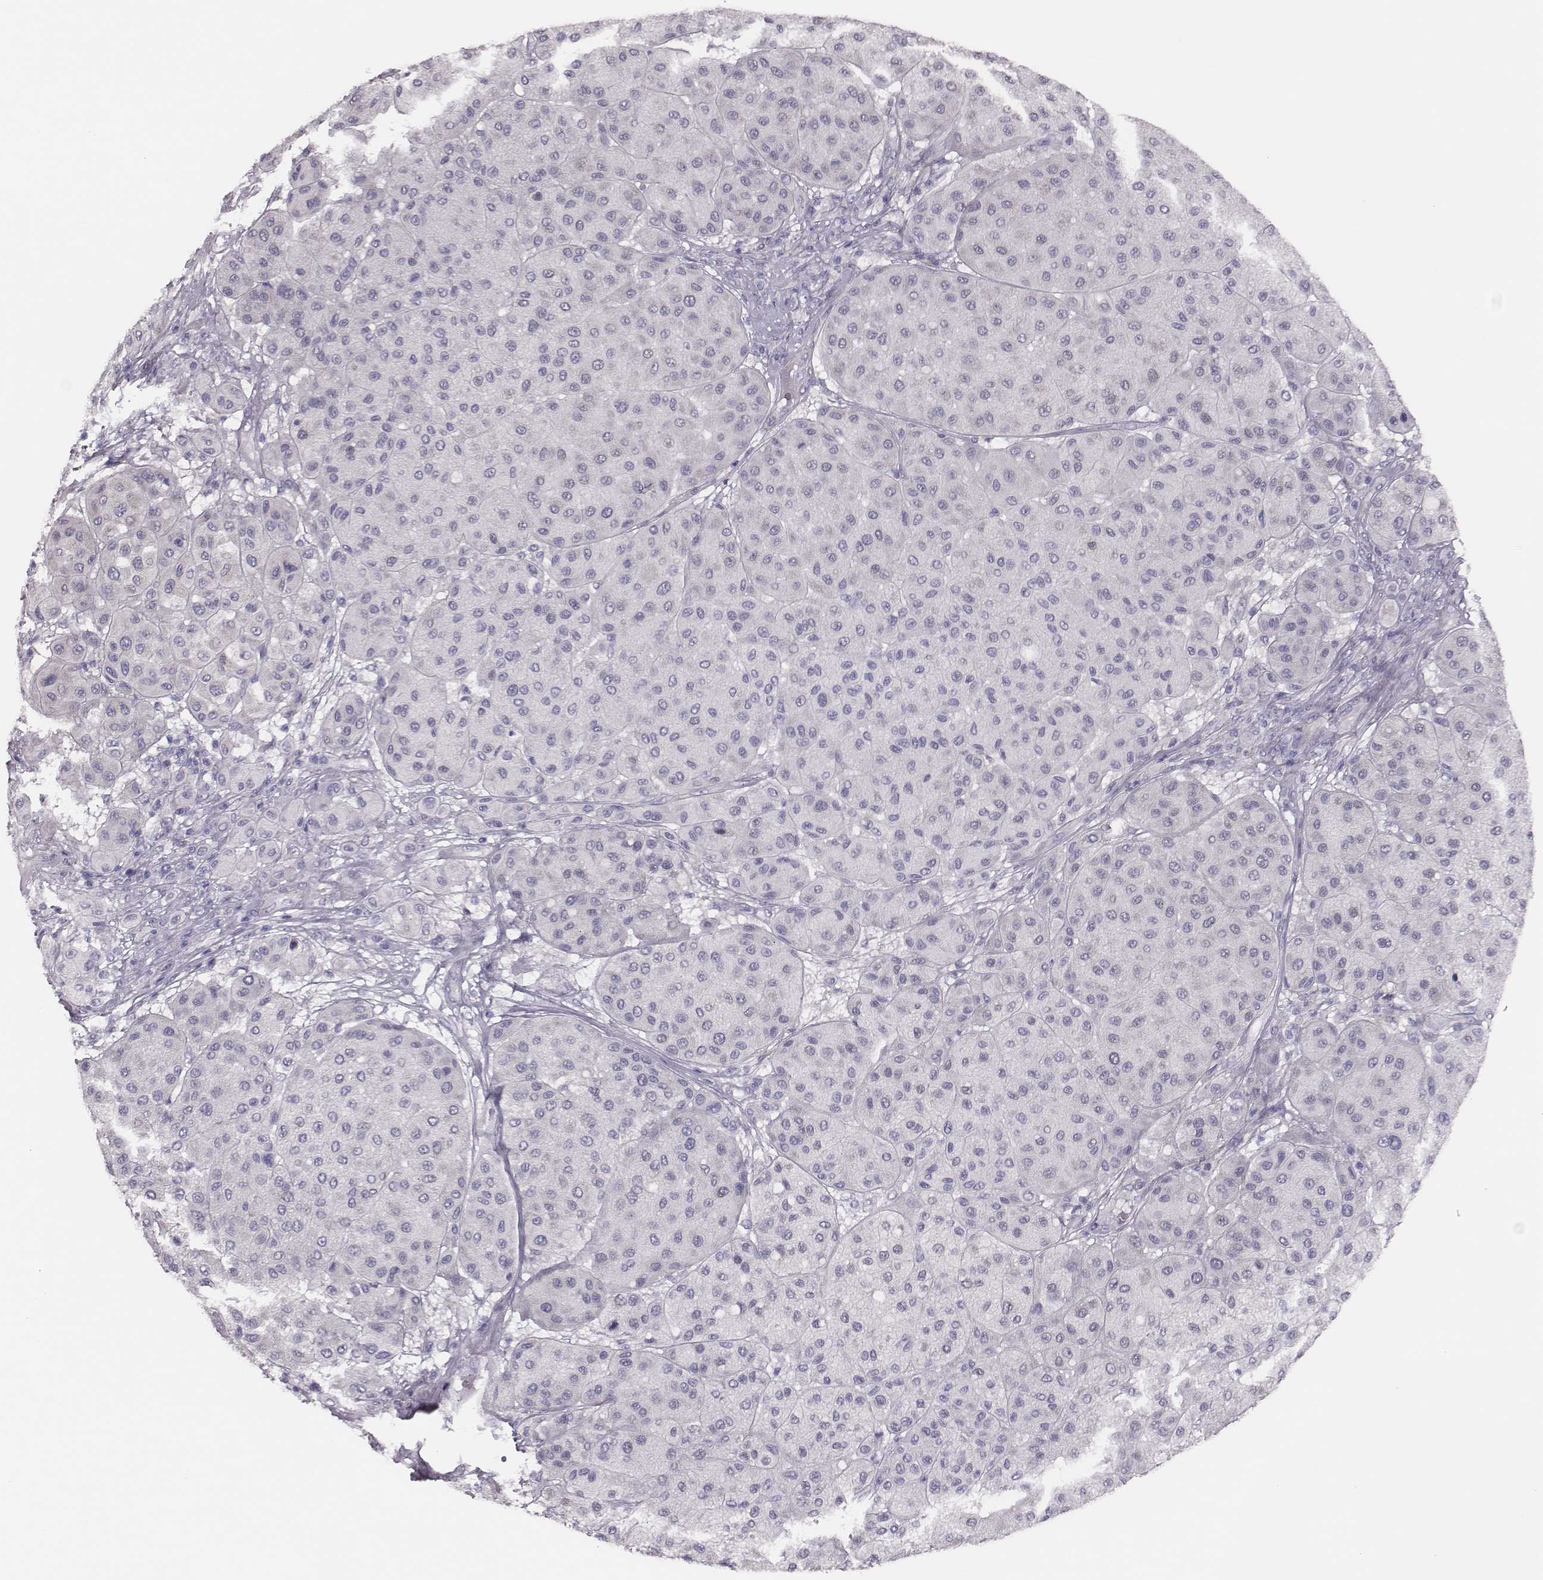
{"staining": {"intensity": "negative", "quantity": "none", "location": "none"}, "tissue": "melanoma", "cell_type": "Tumor cells", "image_type": "cancer", "snomed": [{"axis": "morphology", "description": "Malignant melanoma, Metastatic site"}, {"axis": "topography", "description": "Smooth muscle"}], "caption": "The immunohistochemistry (IHC) micrograph has no significant positivity in tumor cells of malignant melanoma (metastatic site) tissue.", "gene": "SCML2", "patient": {"sex": "male", "age": 41}}